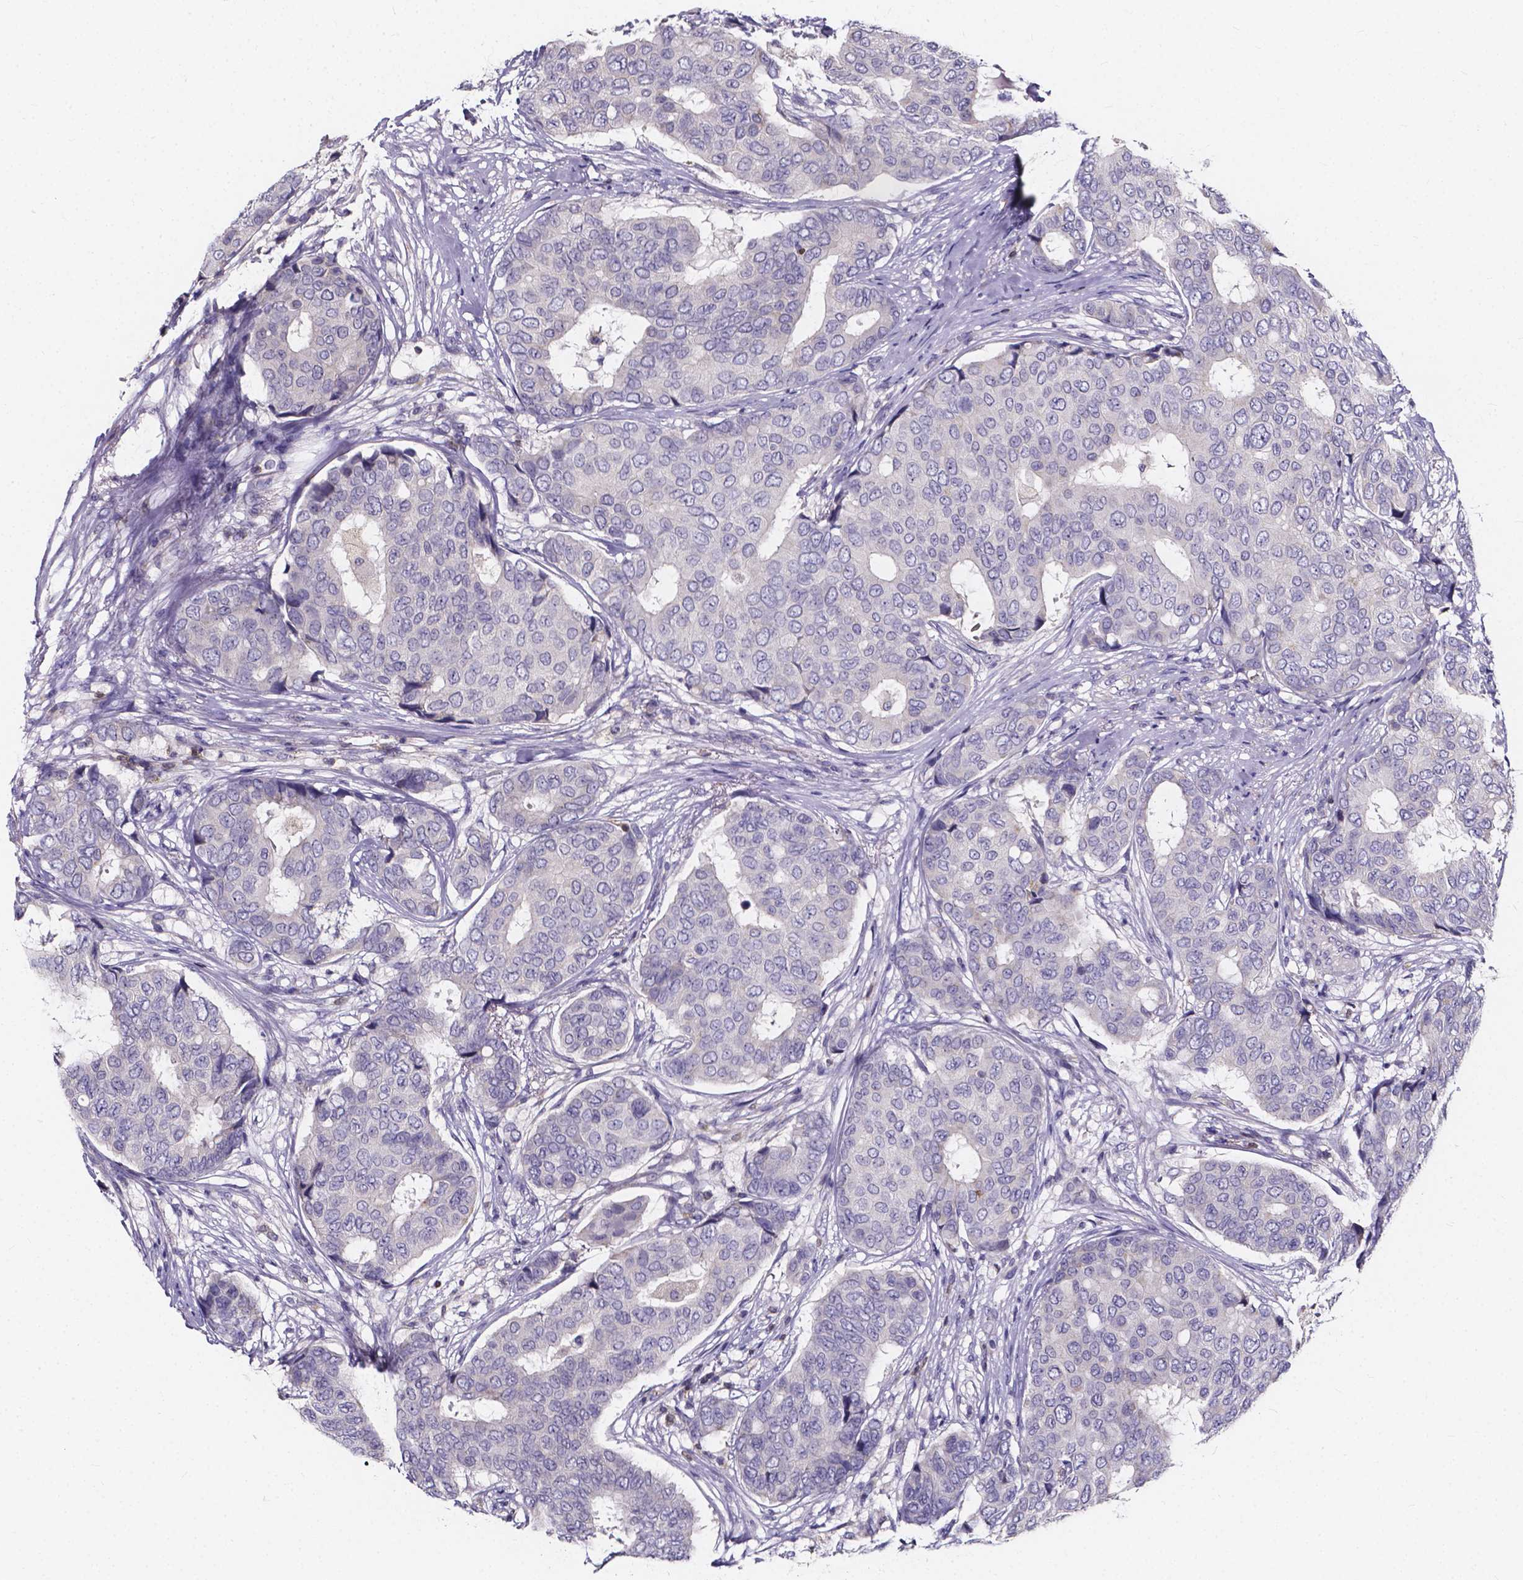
{"staining": {"intensity": "negative", "quantity": "none", "location": "none"}, "tissue": "breast cancer", "cell_type": "Tumor cells", "image_type": "cancer", "snomed": [{"axis": "morphology", "description": "Duct carcinoma"}, {"axis": "topography", "description": "Breast"}], "caption": "Image shows no protein positivity in tumor cells of breast intraductal carcinoma tissue.", "gene": "THEMIS", "patient": {"sex": "female", "age": 75}}